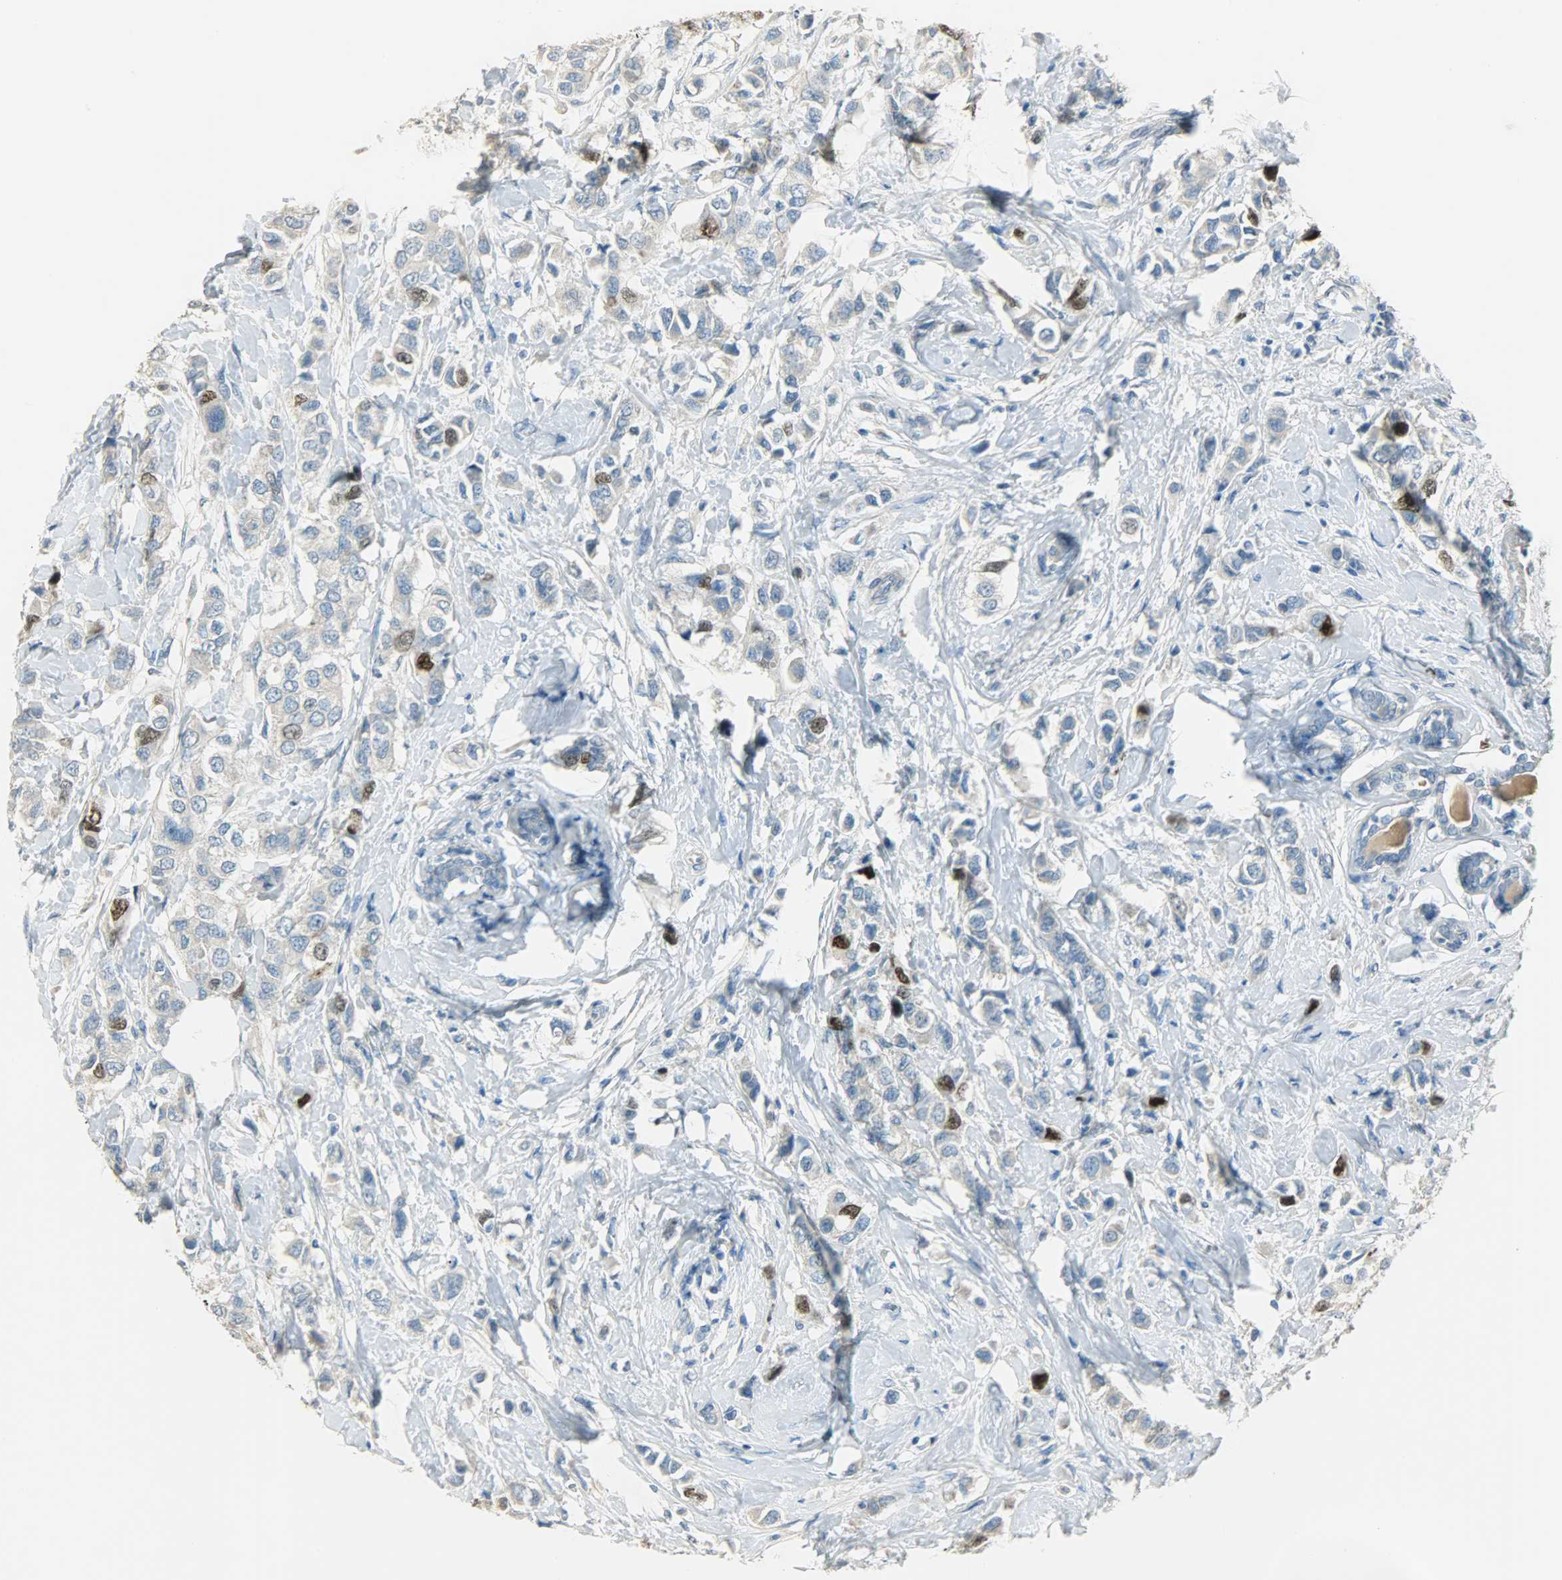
{"staining": {"intensity": "strong", "quantity": "<25%", "location": "cytoplasmic/membranous,nuclear"}, "tissue": "breast cancer", "cell_type": "Tumor cells", "image_type": "cancer", "snomed": [{"axis": "morphology", "description": "Duct carcinoma"}, {"axis": "topography", "description": "Breast"}], "caption": "Breast cancer was stained to show a protein in brown. There is medium levels of strong cytoplasmic/membranous and nuclear expression in approximately <25% of tumor cells. (Brightfield microscopy of DAB IHC at high magnification).", "gene": "TPX2", "patient": {"sex": "female", "age": 50}}